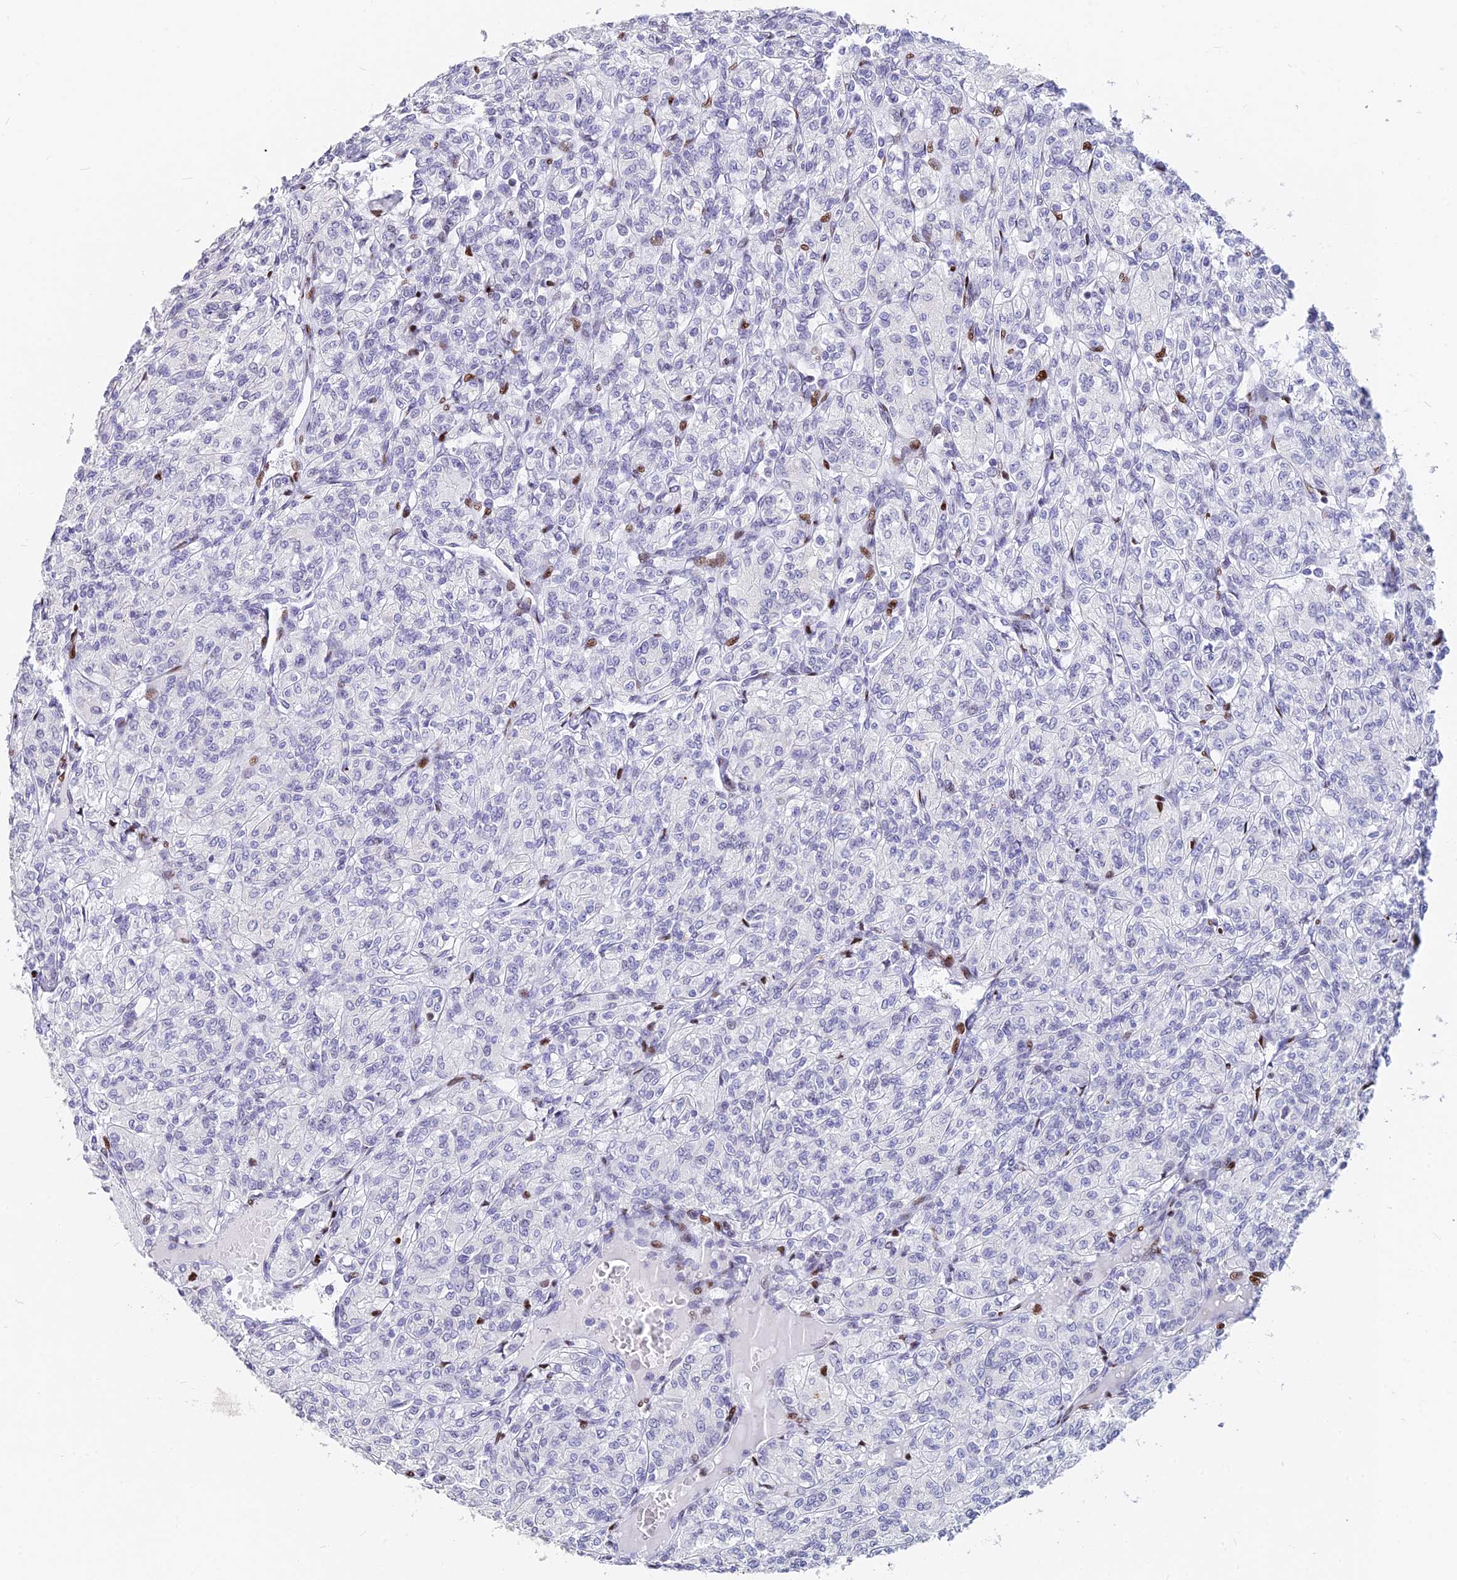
{"staining": {"intensity": "negative", "quantity": "none", "location": "none"}, "tissue": "renal cancer", "cell_type": "Tumor cells", "image_type": "cancer", "snomed": [{"axis": "morphology", "description": "Adenocarcinoma, NOS"}, {"axis": "topography", "description": "Kidney"}], "caption": "Immunohistochemistry image of renal cancer stained for a protein (brown), which reveals no expression in tumor cells. Brightfield microscopy of immunohistochemistry stained with DAB (brown) and hematoxylin (blue), captured at high magnification.", "gene": "PRPS1", "patient": {"sex": "male", "age": 77}}